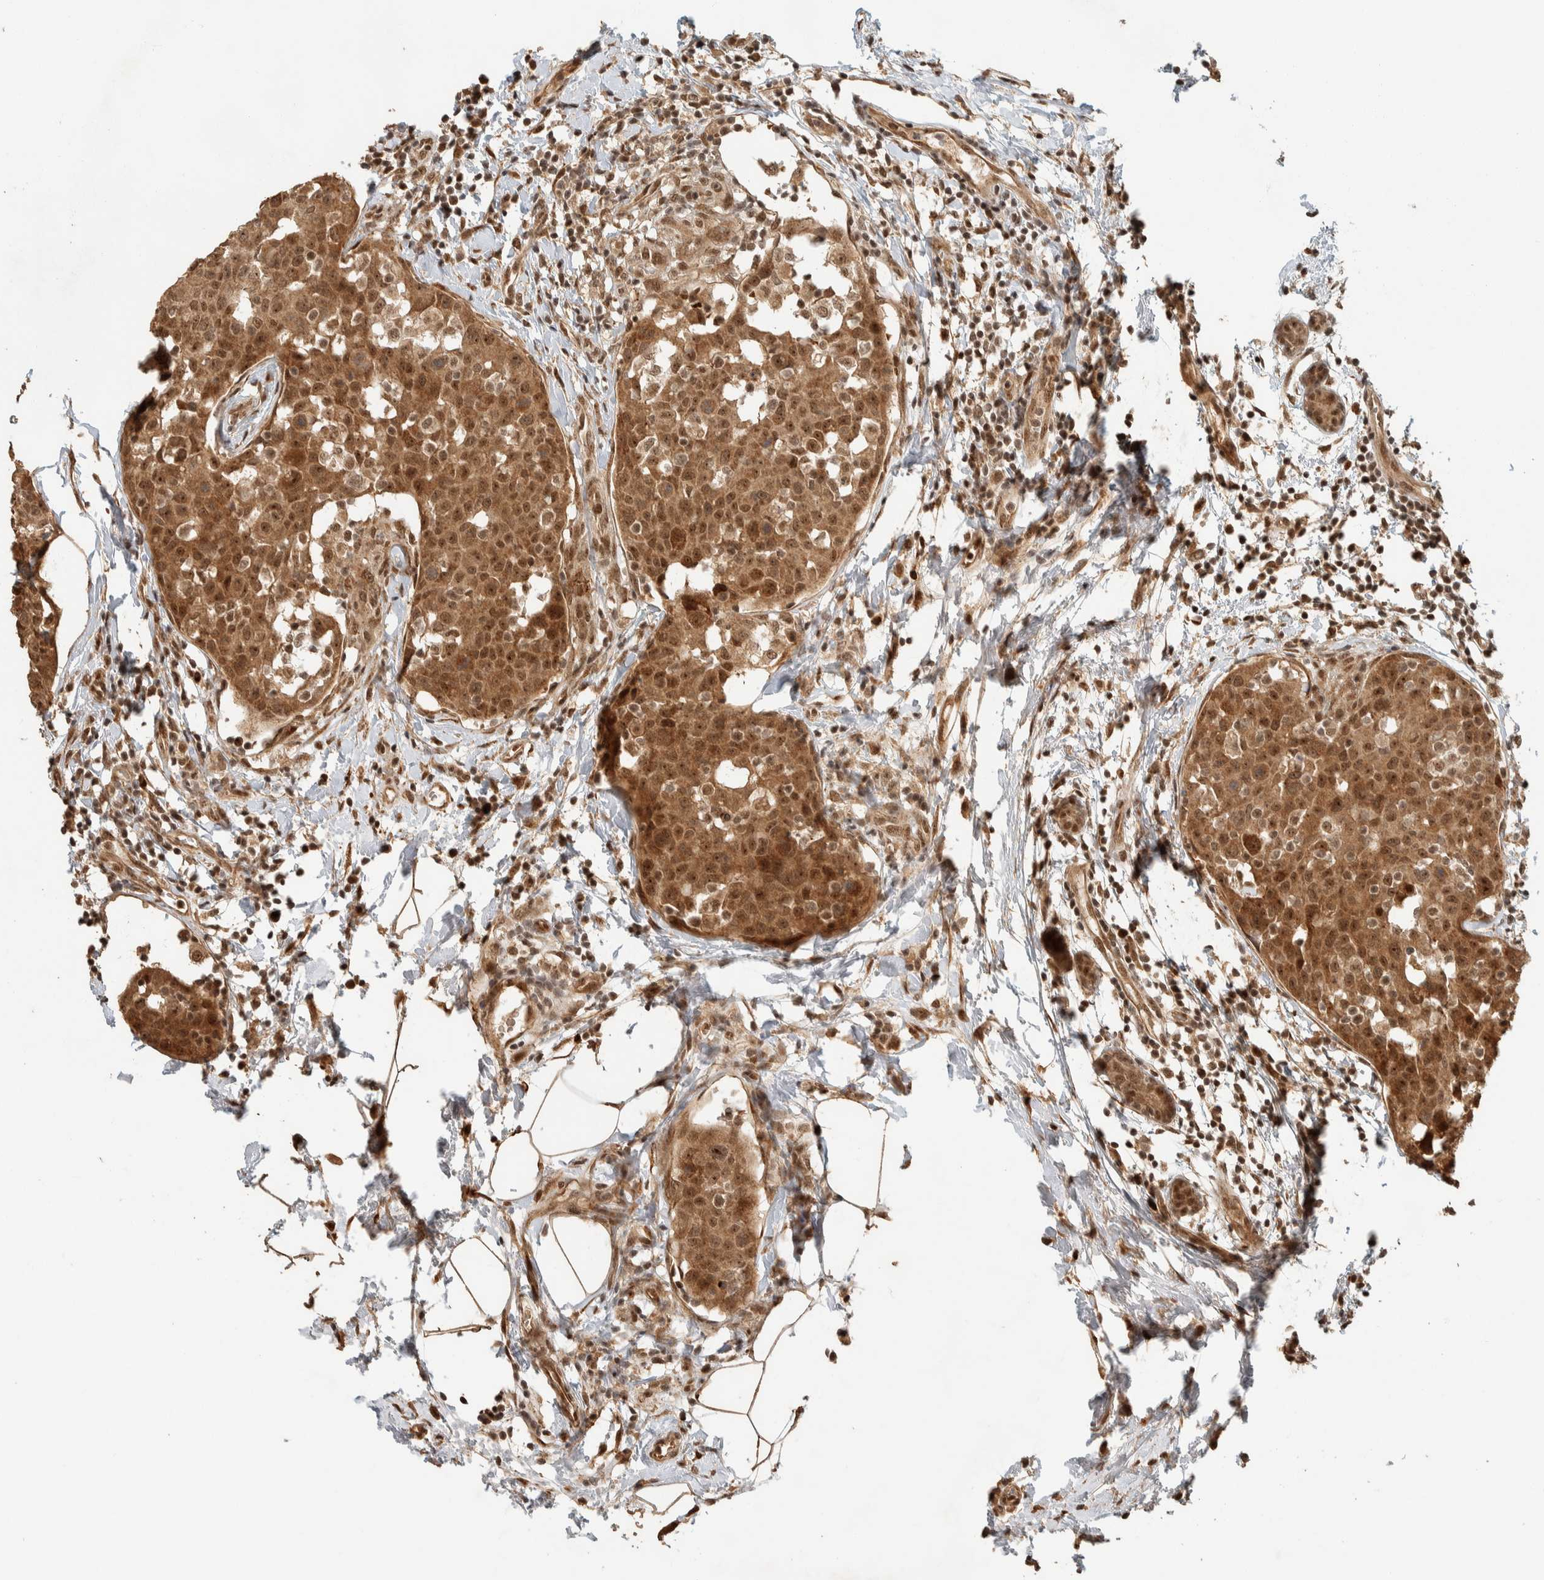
{"staining": {"intensity": "strong", "quantity": ">75%", "location": "cytoplasmic/membranous,nuclear"}, "tissue": "breast cancer", "cell_type": "Tumor cells", "image_type": "cancer", "snomed": [{"axis": "morphology", "description": "Normal tissue, NOS"}, {"axis": "morphology", "description": "Duct carcinoma"}, {"axis": "topography", "description": "Breast"}], "caption": "An IHC histopathology image of tumor tissue is shown. Protein staining in brown shows strong cytoplasmic/membranous and nuclear positivity in breast cancer within tumor cells.", "gene": "ZBTB2", "patient": {"sex": "female", "age": 37}}